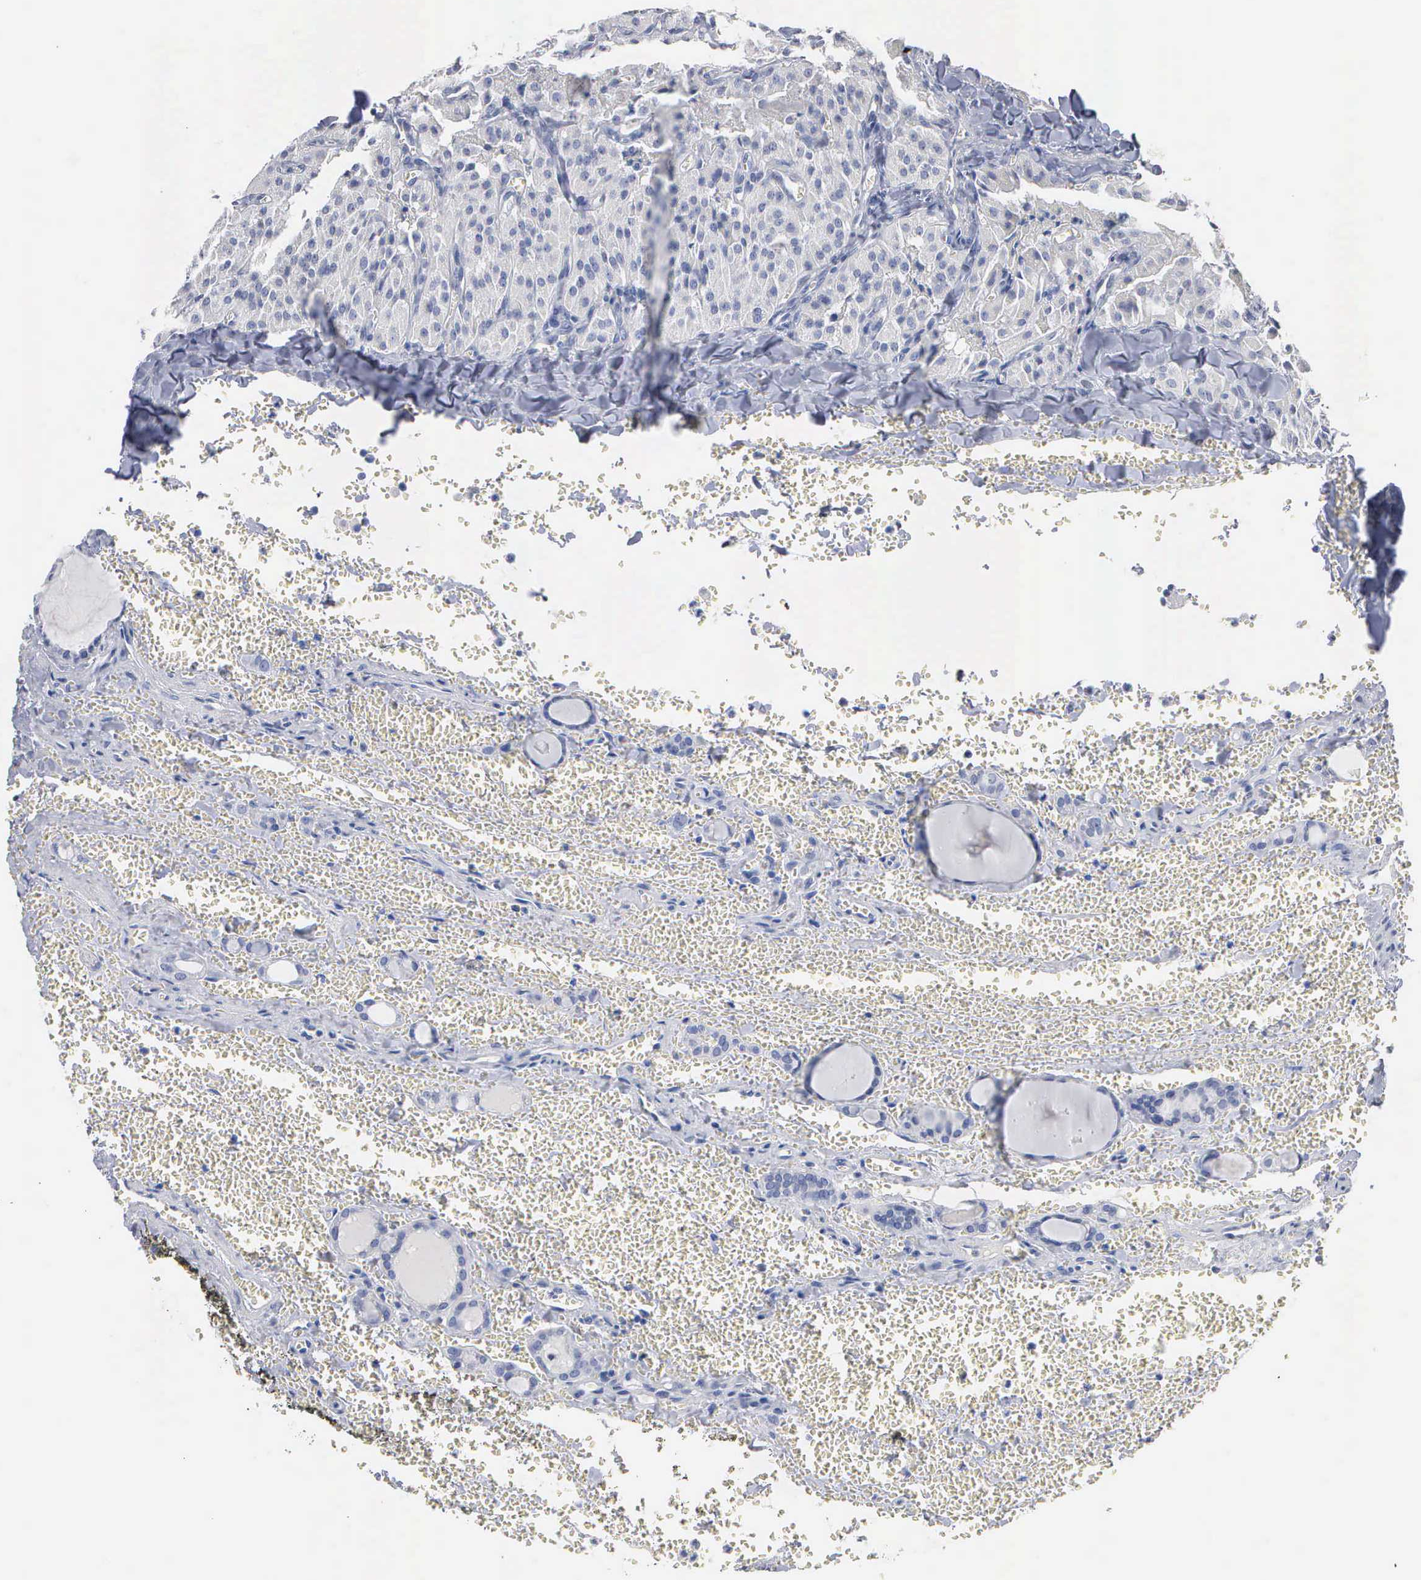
{"staining": {"intensity": "negative", "quantity": "none", "location": "none"}, "tissue": "thyroid cancer", "cell_type": "Tumor cells", "image_type": "cancer", "snomed": [{"axis": "morphology", "description": "Carcinoma, NOS"}, {"axis": "topography", "description": "Thyroid gland"}], "caption": "This is a image of IHC staining of thyroid carcinoma, which shows no positivity in tumor cells.", "gene": "ASPHD2", "patient": {"sex": "male", "age": 76}}